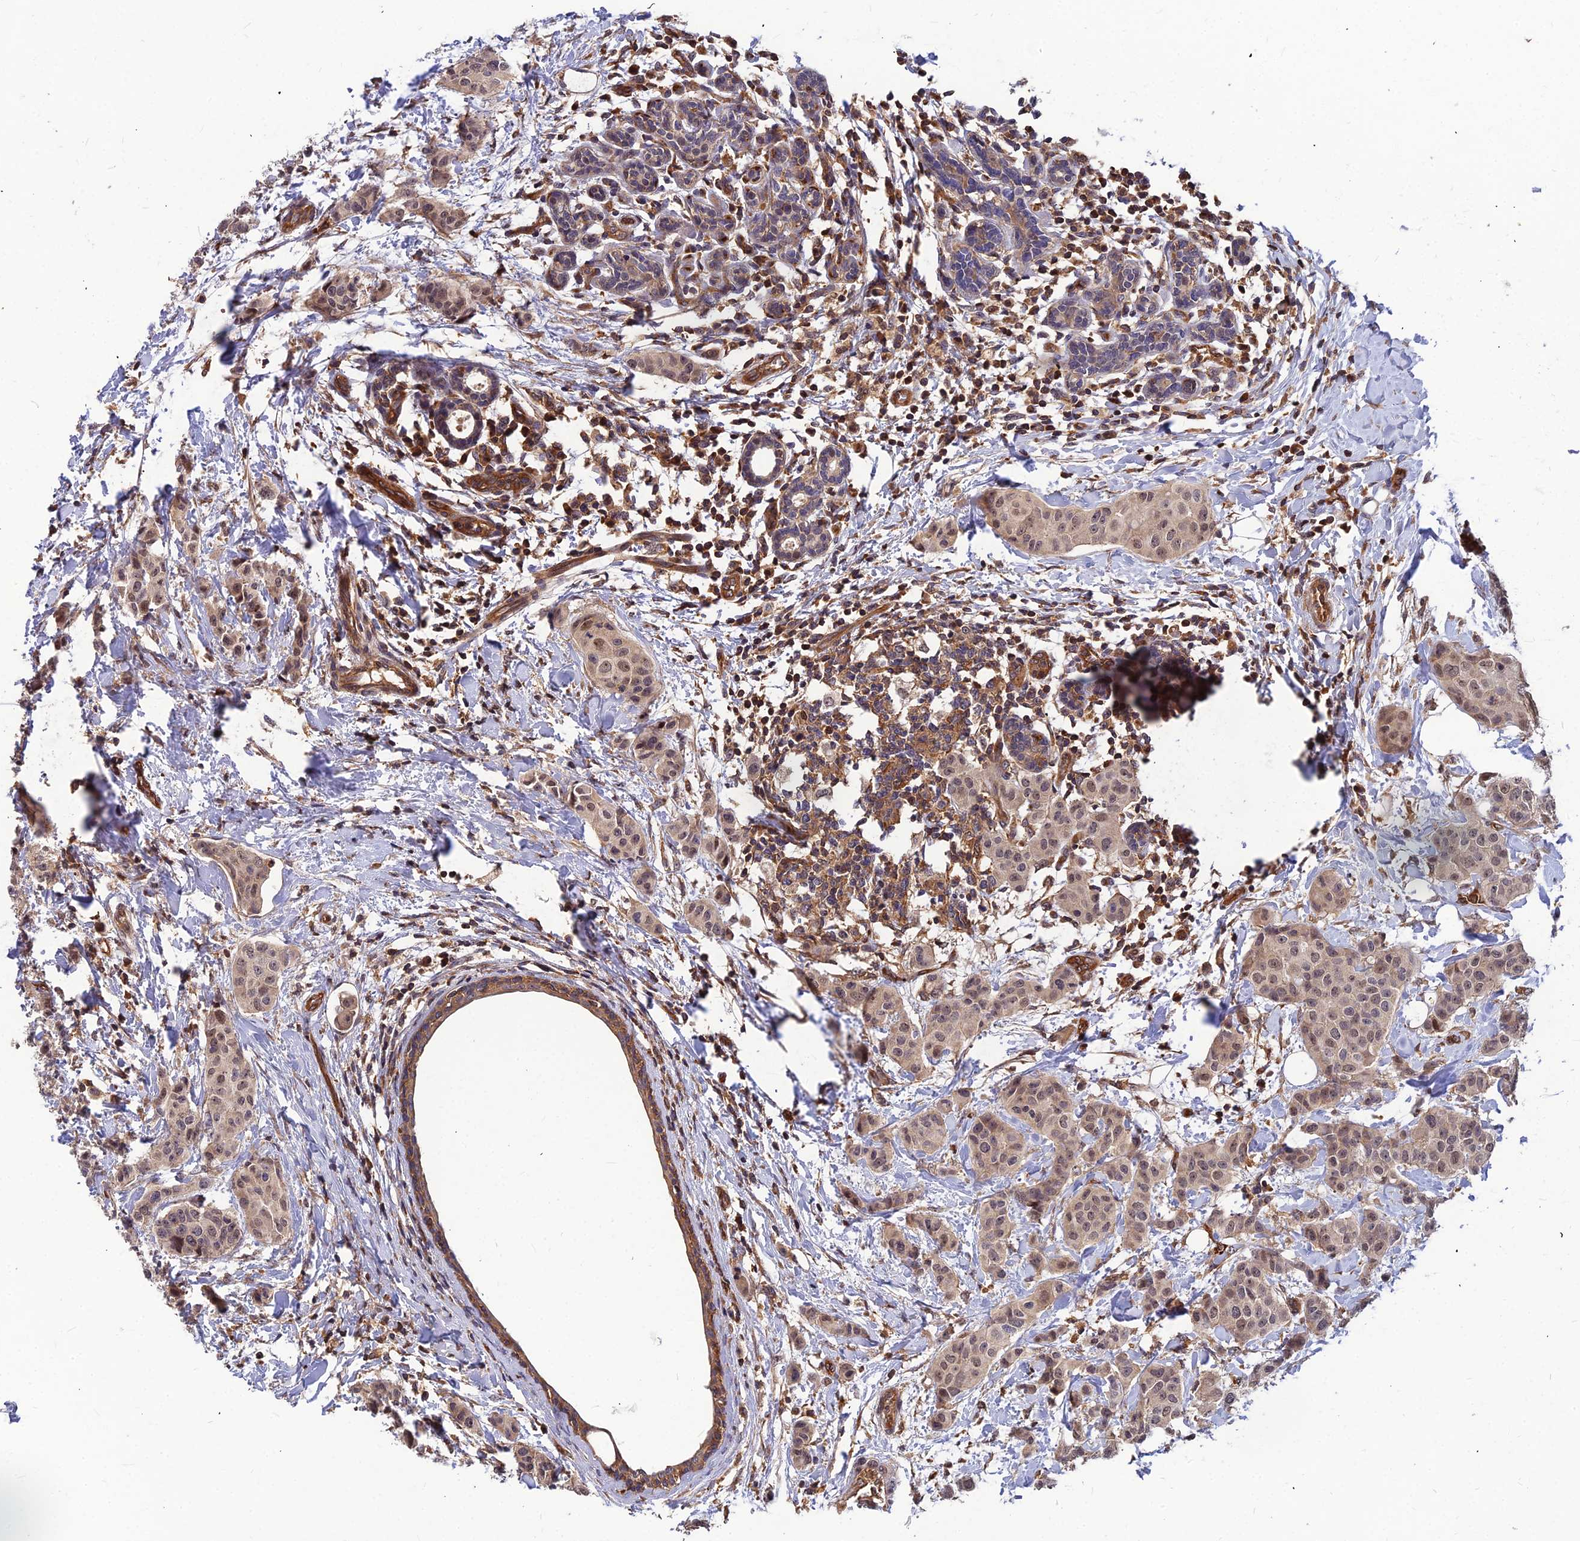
{"staining": {"intensity": "weak", "quantity": ">75%", "location": "nuclear"}, "tissue": "breast cancer", "cell_type": "Tumor cells", "image_type": "cancer", "snomed": [{"axis": "morphology", "description": "Duct carcinoma"}, {"axis": "topography", "description": "Breast"}], "caption": "Immunohistochemistry (IHC) photomicrograph of human breast cancer (infiltrating ductal carcinoma) stained for a protein (brown), which shows low levels of weak nuclear staining in approximately >75% of tumor cells.", "gene": "ZNF467", "patient": {"sex": "female", "age": 40}}